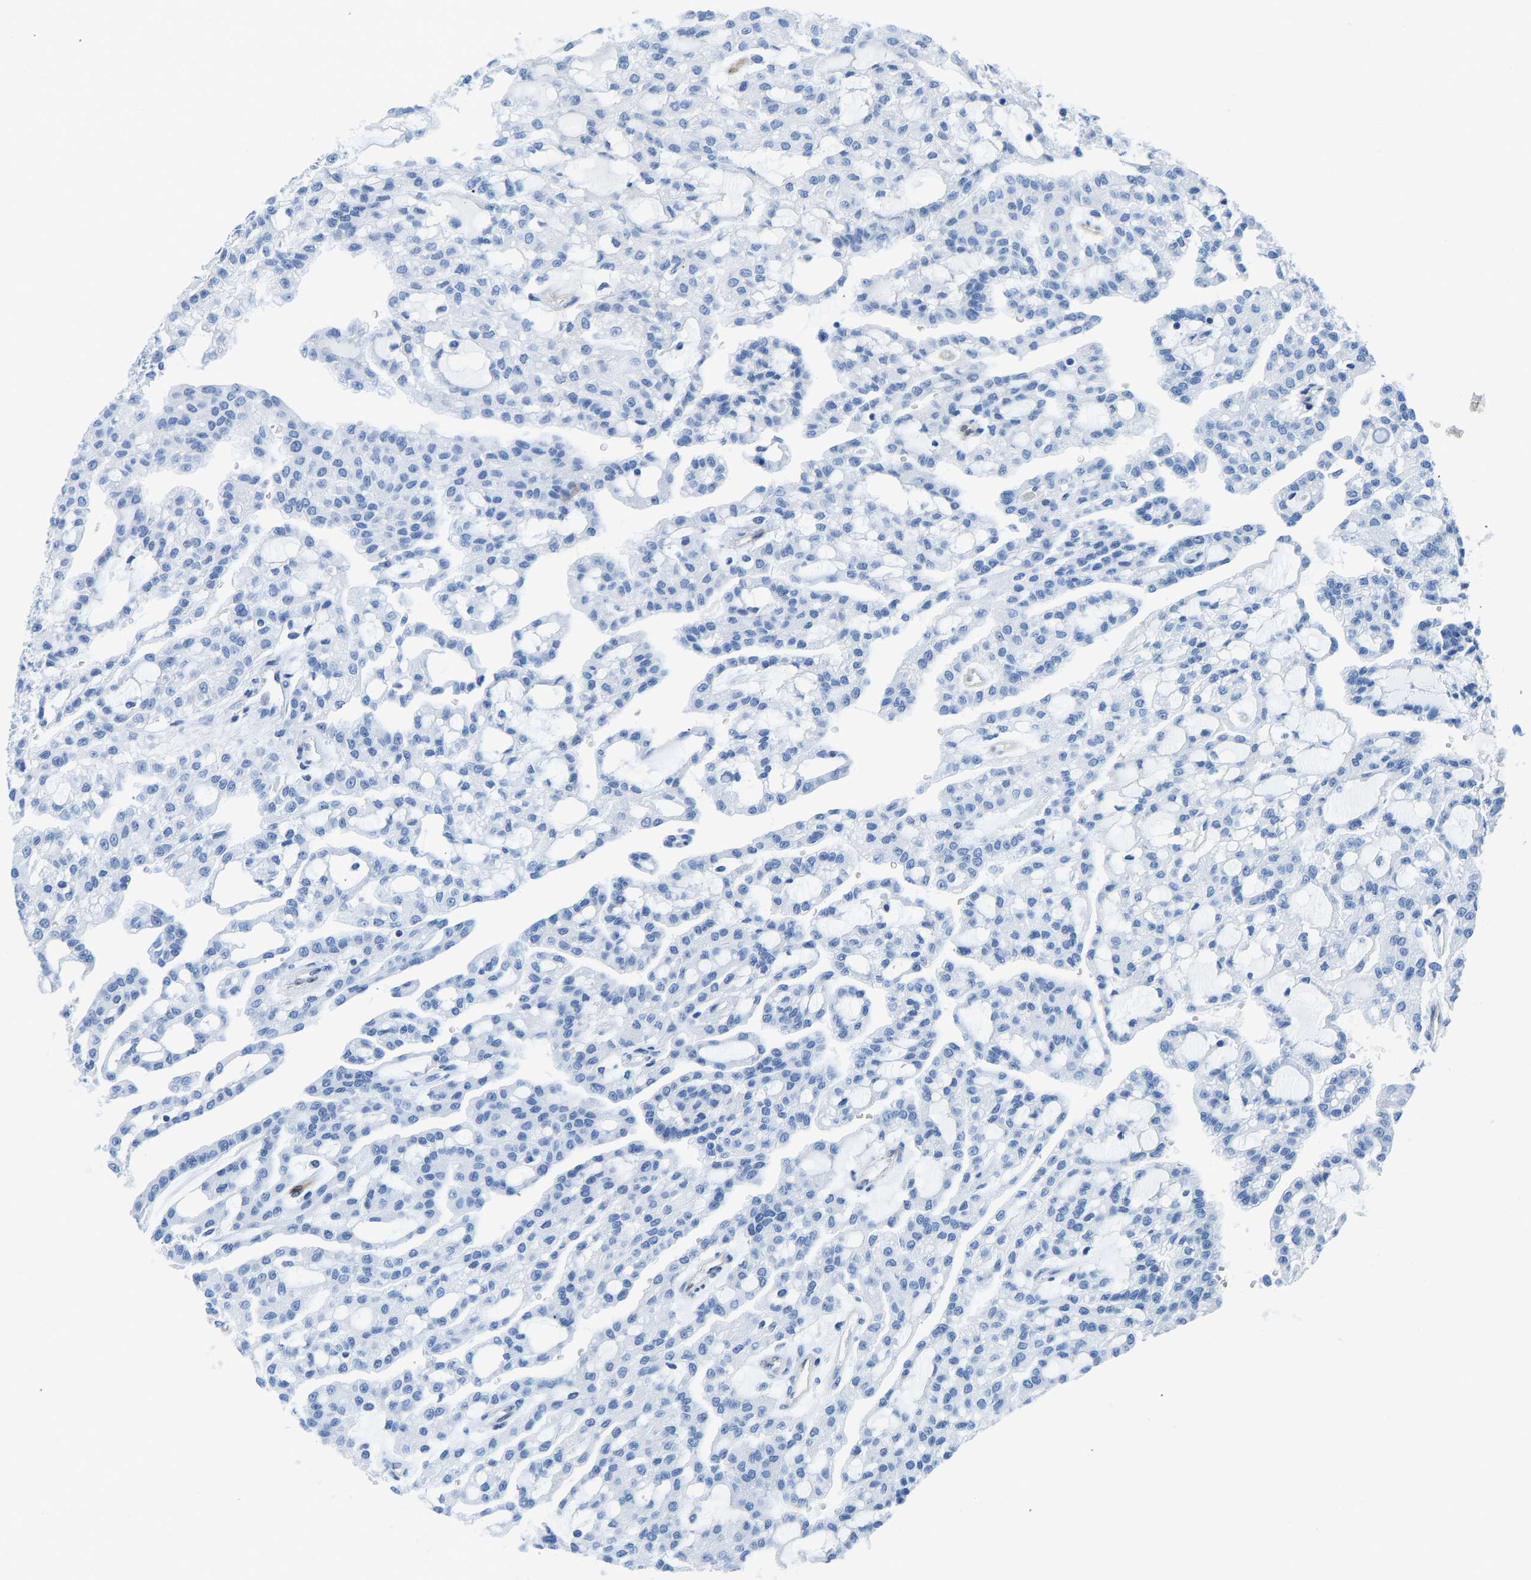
{"staining": {"intensity": "negative", "quantity": "none", "location": "none"}, "tissue": "renal cancer", "cell_type": "Tumor cells", "image_type": "cancer", "snomed": [{"axis": "morphology", "description": "Adenocarcinoma, NOS"}, {"axis": "topography", "description": "Kidney"}], "caption": "High magnification brightfield microscopy of adenocarcinoma (renal) stained with DAB (3,3'-diaminobenzidine) (brown) and counterstained with hematoxylin (blue): tumor cells show no significant staining. (Stains: DAB immunohistochemistry with hematoxylin counter stain, Microscopy: brightfield microscopy at high magnification).", "gene": "NKAIN3", "patient": {"sex": "male", "age": 63}}